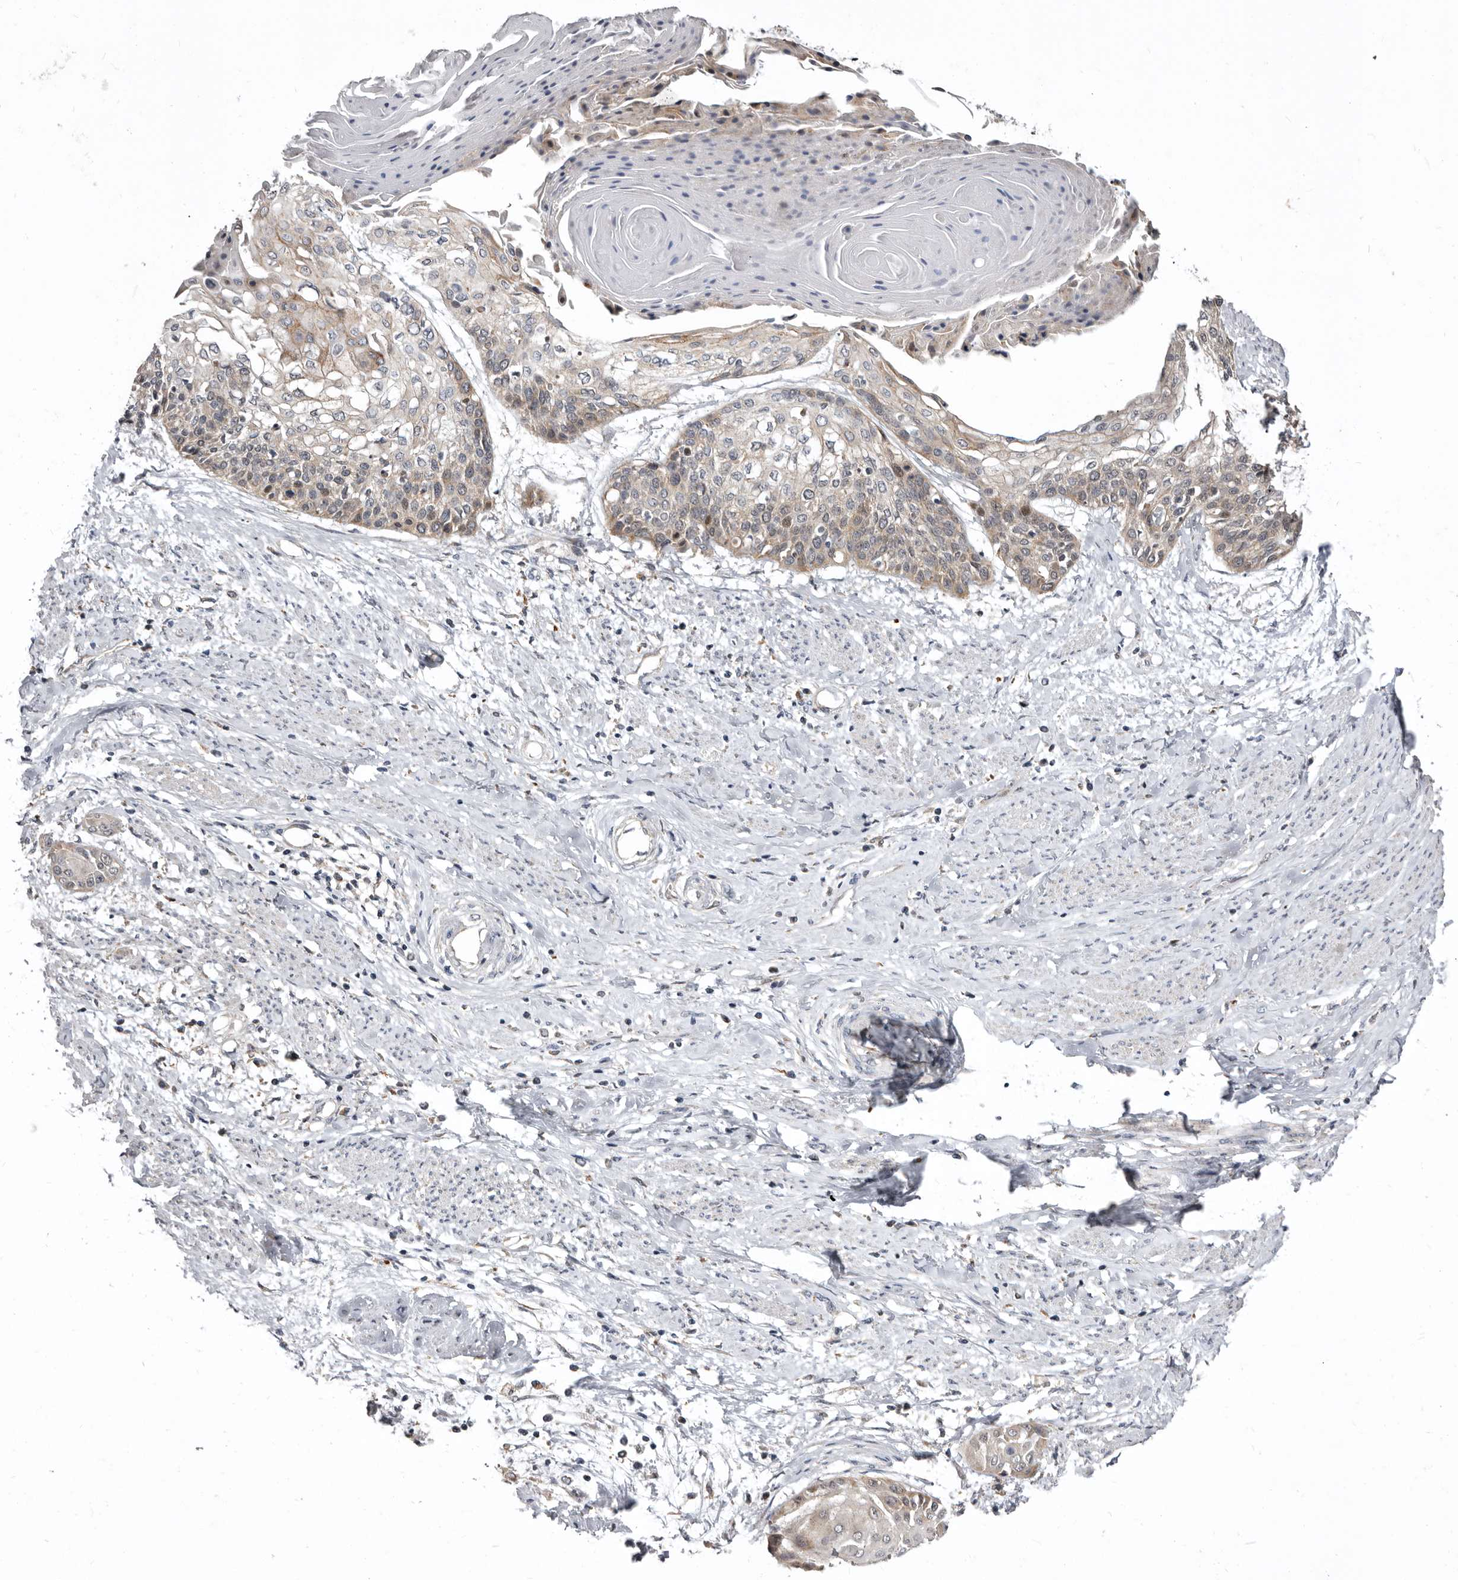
{"staining": {"intensity": "weak", "quantity": "<25%", "location": "cytoplasmic/membranous"}, "tissue": "cervical cancer", "cell_type": "Tumor cells", "image_type": "cancer", "snomed": [{"axis": "morphology", "description": "Squamous cell carcinoma, NOS"}, {"axis": "topography", "description": "Cervix"}], "caption": "Photomicrograph shows no protein staining in tumor cells of cervical squamous cell carcinoma tissue.", "gene": "SMC4", "patient": {"sex": "female", "age": 57}}